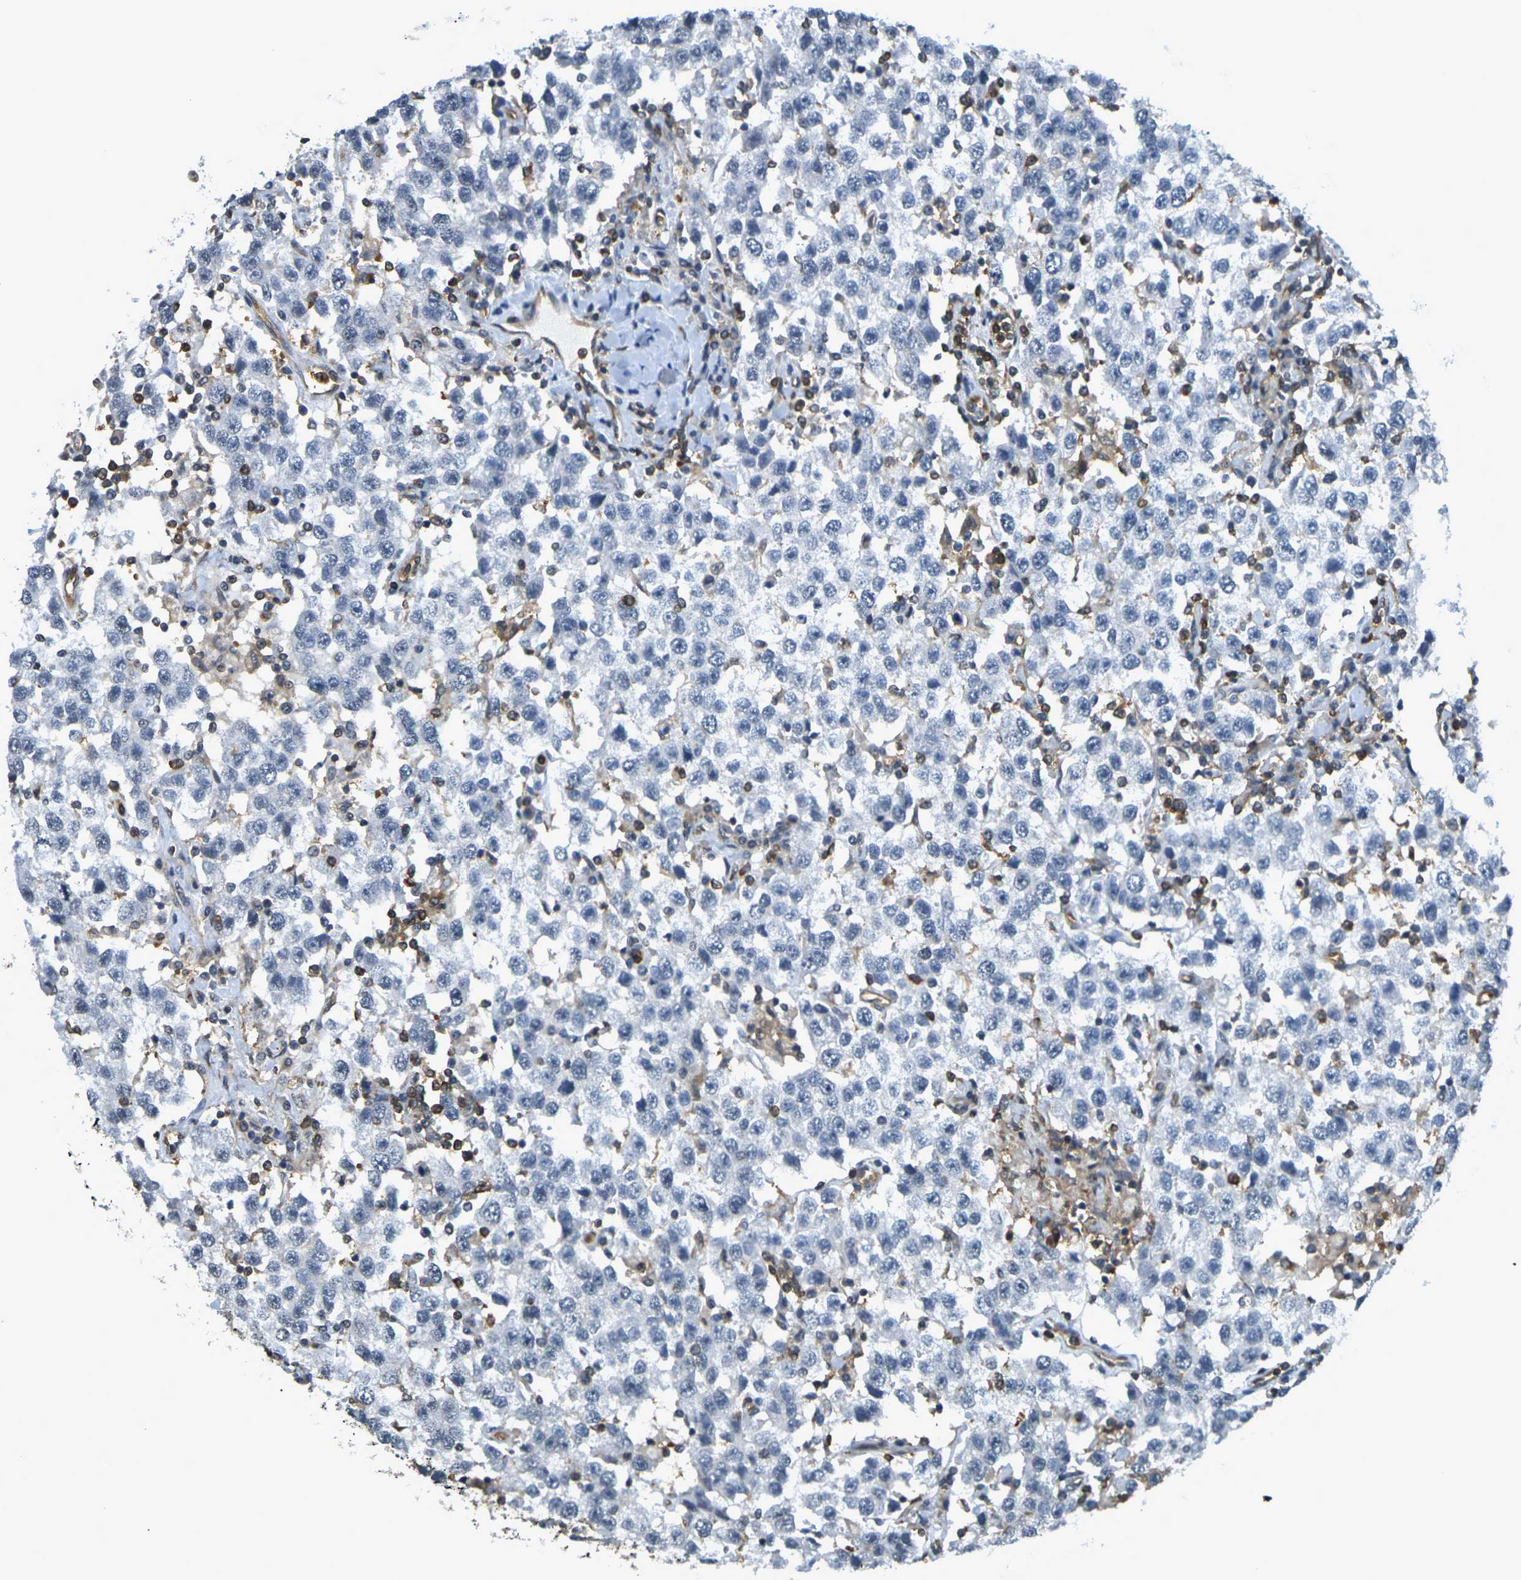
{"staining": {"intensity": "negative", "quantity": "none", "location": "none"}, "tissue": "testis cancer", "cell_type": "Tumor cells", "image_type": "cancer", "snomed": [{"axis": "morphology", "description": "Seminoma, NOS"}, {"axis": "topography", "description": "Testis"}], "caption": "Immunohistochemistry (IHC) micrograph of human testis cancer (seminoma) stained for a protein (brown), which displays no positivity in tumor cells.", "gene": "CAST", "patient": {"sex": "male", "age": 41}}